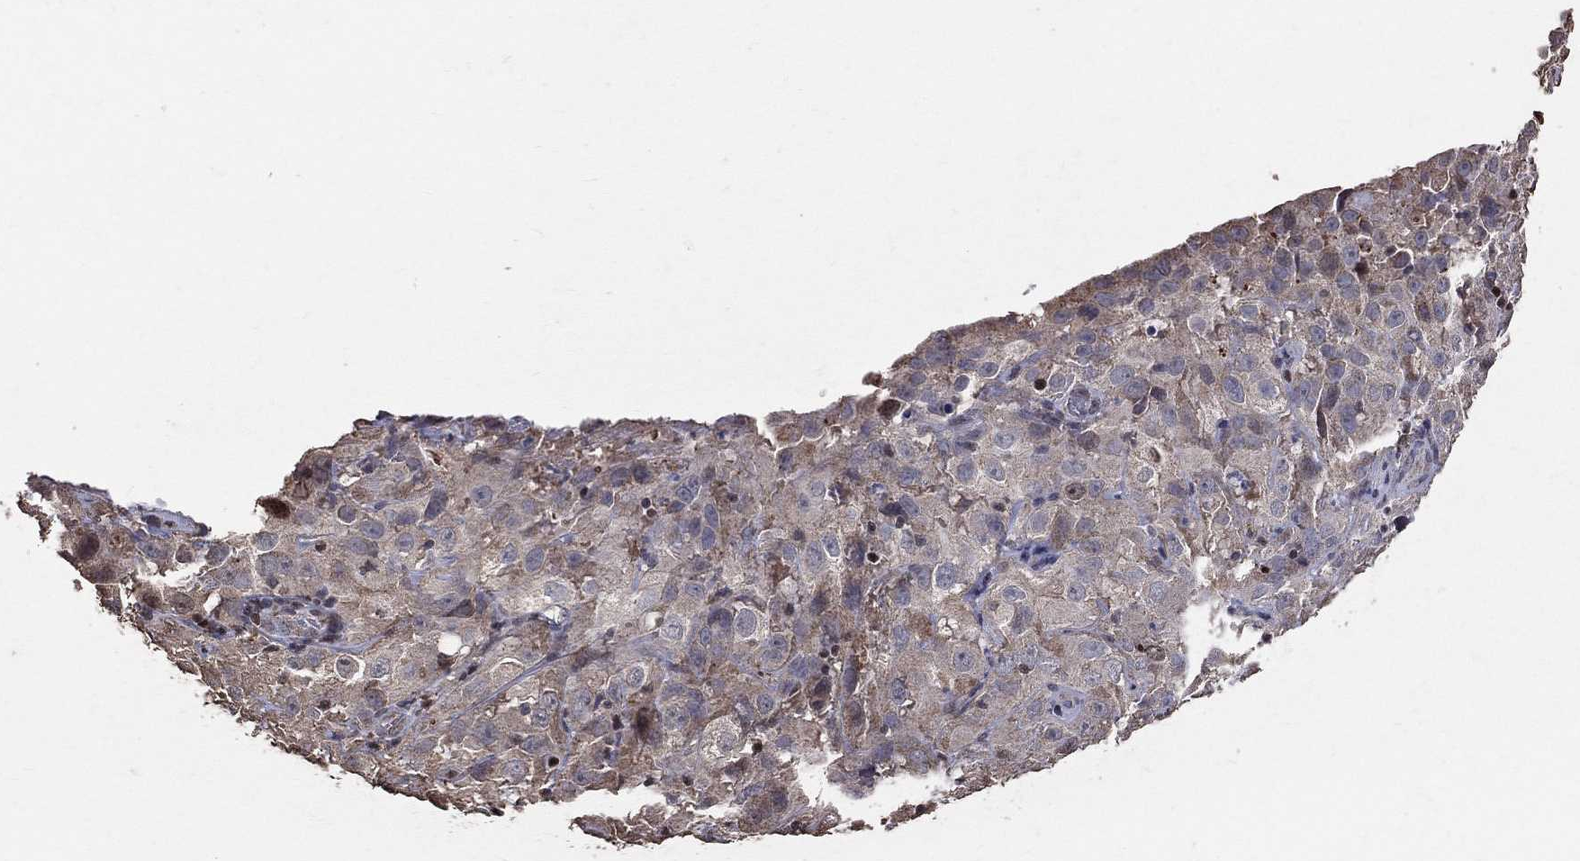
{"staining": {"intensity": "moderate", "quantity": "<25%", "location": "cytoplasmic/membranous"}, "tissue": "cervical cancer", "cell_type": "Tumor cells", "image_type": "cancer", "snomed": [{"axis": "morphology", "description": "Squamous cell carcinoma, NOS"}, {"axis": "topography", "description": "Cervix"}], "caption": "Tumor cells exhibit low levels of moderate cytoplasmic/membranous staining in approximately <25% of cells in cervical squamous cell carcinoma. (brown staining indicates protein expression, while blue staining denotes nuclei).", "gene": "LY6K", "patient": {"sex": "female", "age": 32}}